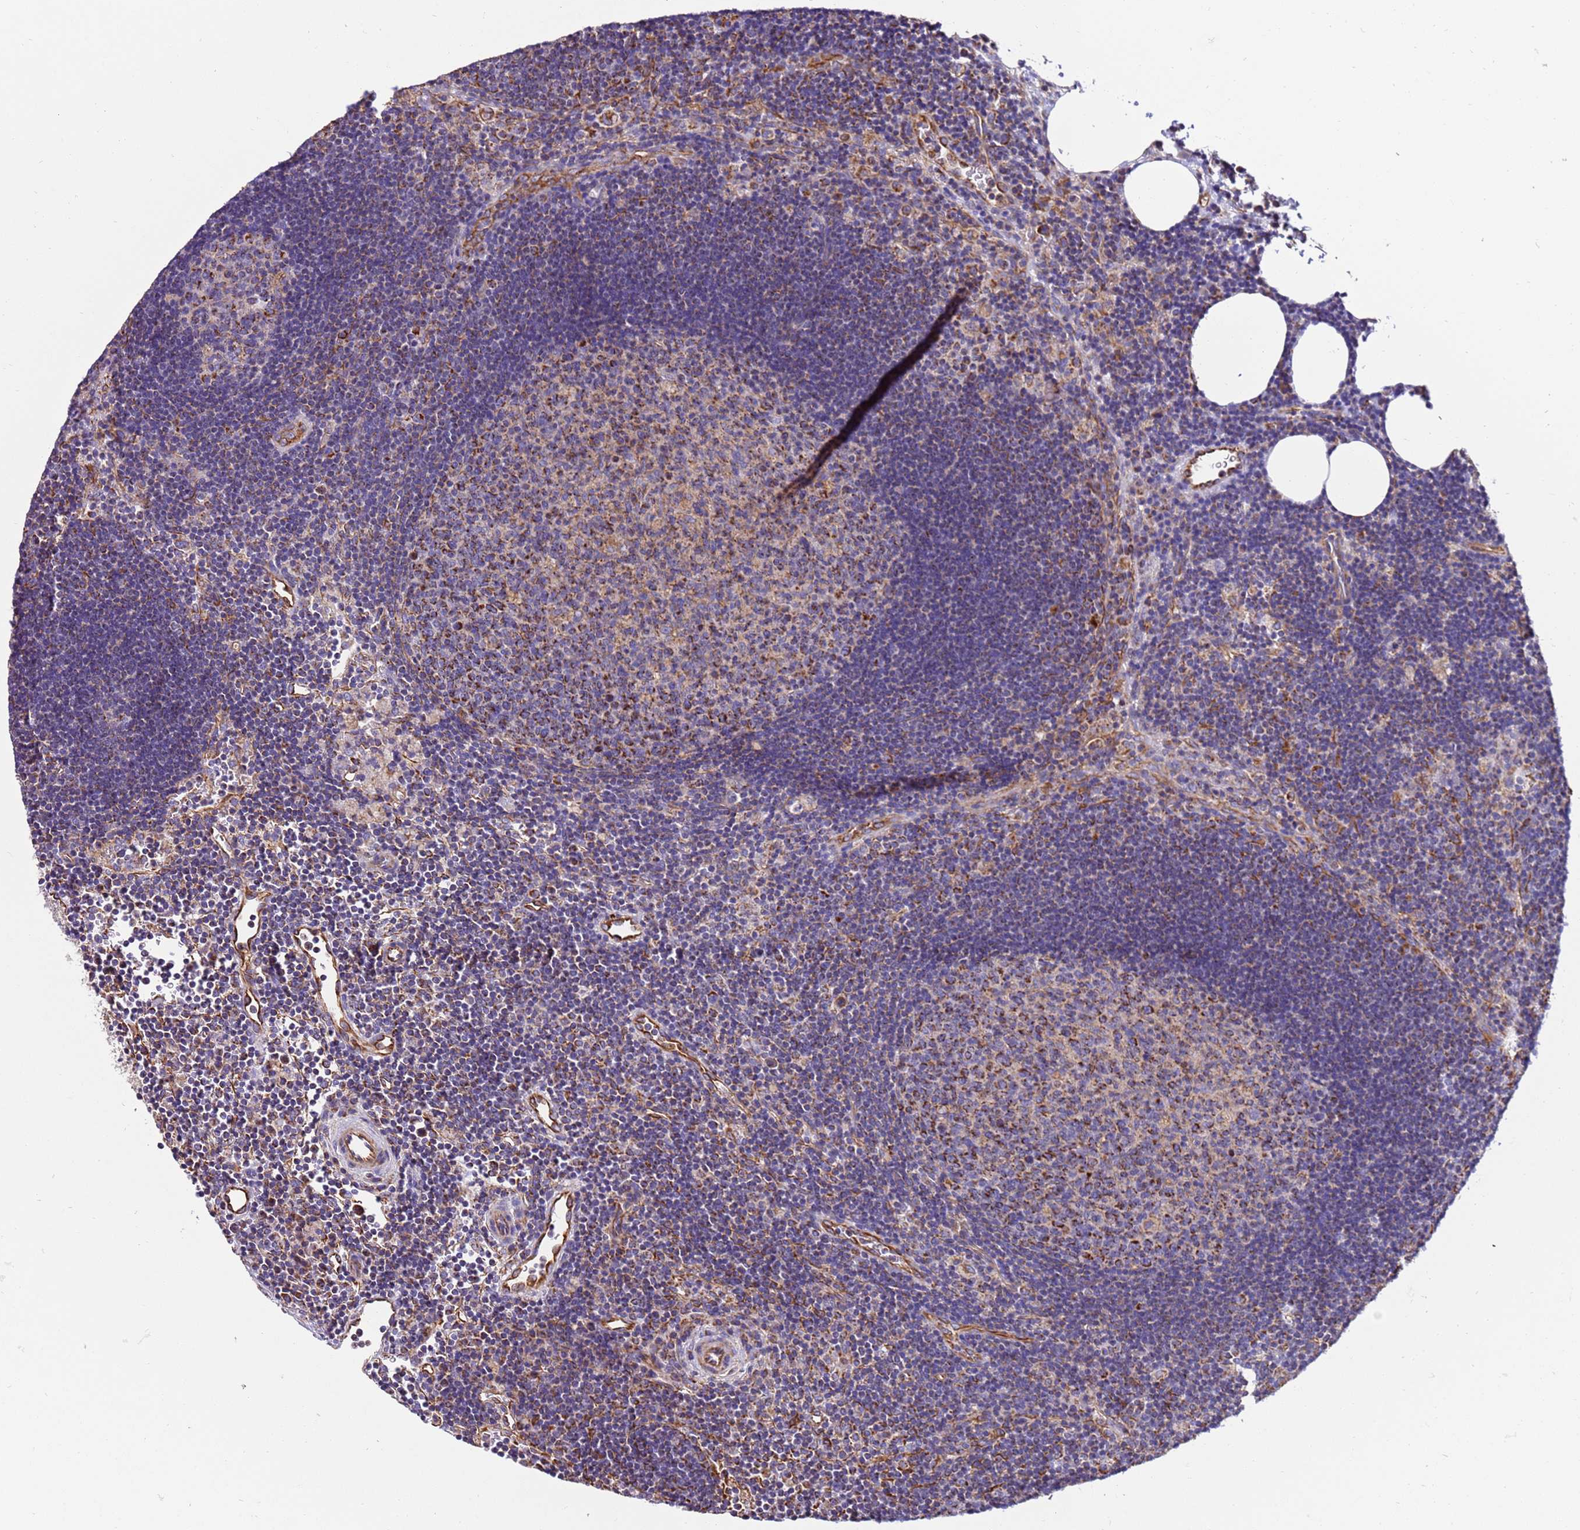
{"staining": {"intensity": "moderate", "quantity": "25%-75%", "location": "cytoplasmic/membranous"}, "tissue": "lymph node", "cell_type": "Germinal center cells", "image_type": "normal", "snomed": [{"axis": "morphology", "description": "Normal tissue, NOS"}, {"axis": "topography", "description": "Lymph node"}], "caption": "Germinal center cells demonstrate medium levels of moderate cytoplasmic/membranous expression in about 25%-75% of cells in unremarkable human lymph node. The staining is performed using DAB brown chromogen to label protein expression. The nuclei are counter-stained blue using hematoxylin.", "gene": "MRPL20", "patient": {"sex": "male", "age": 62}}